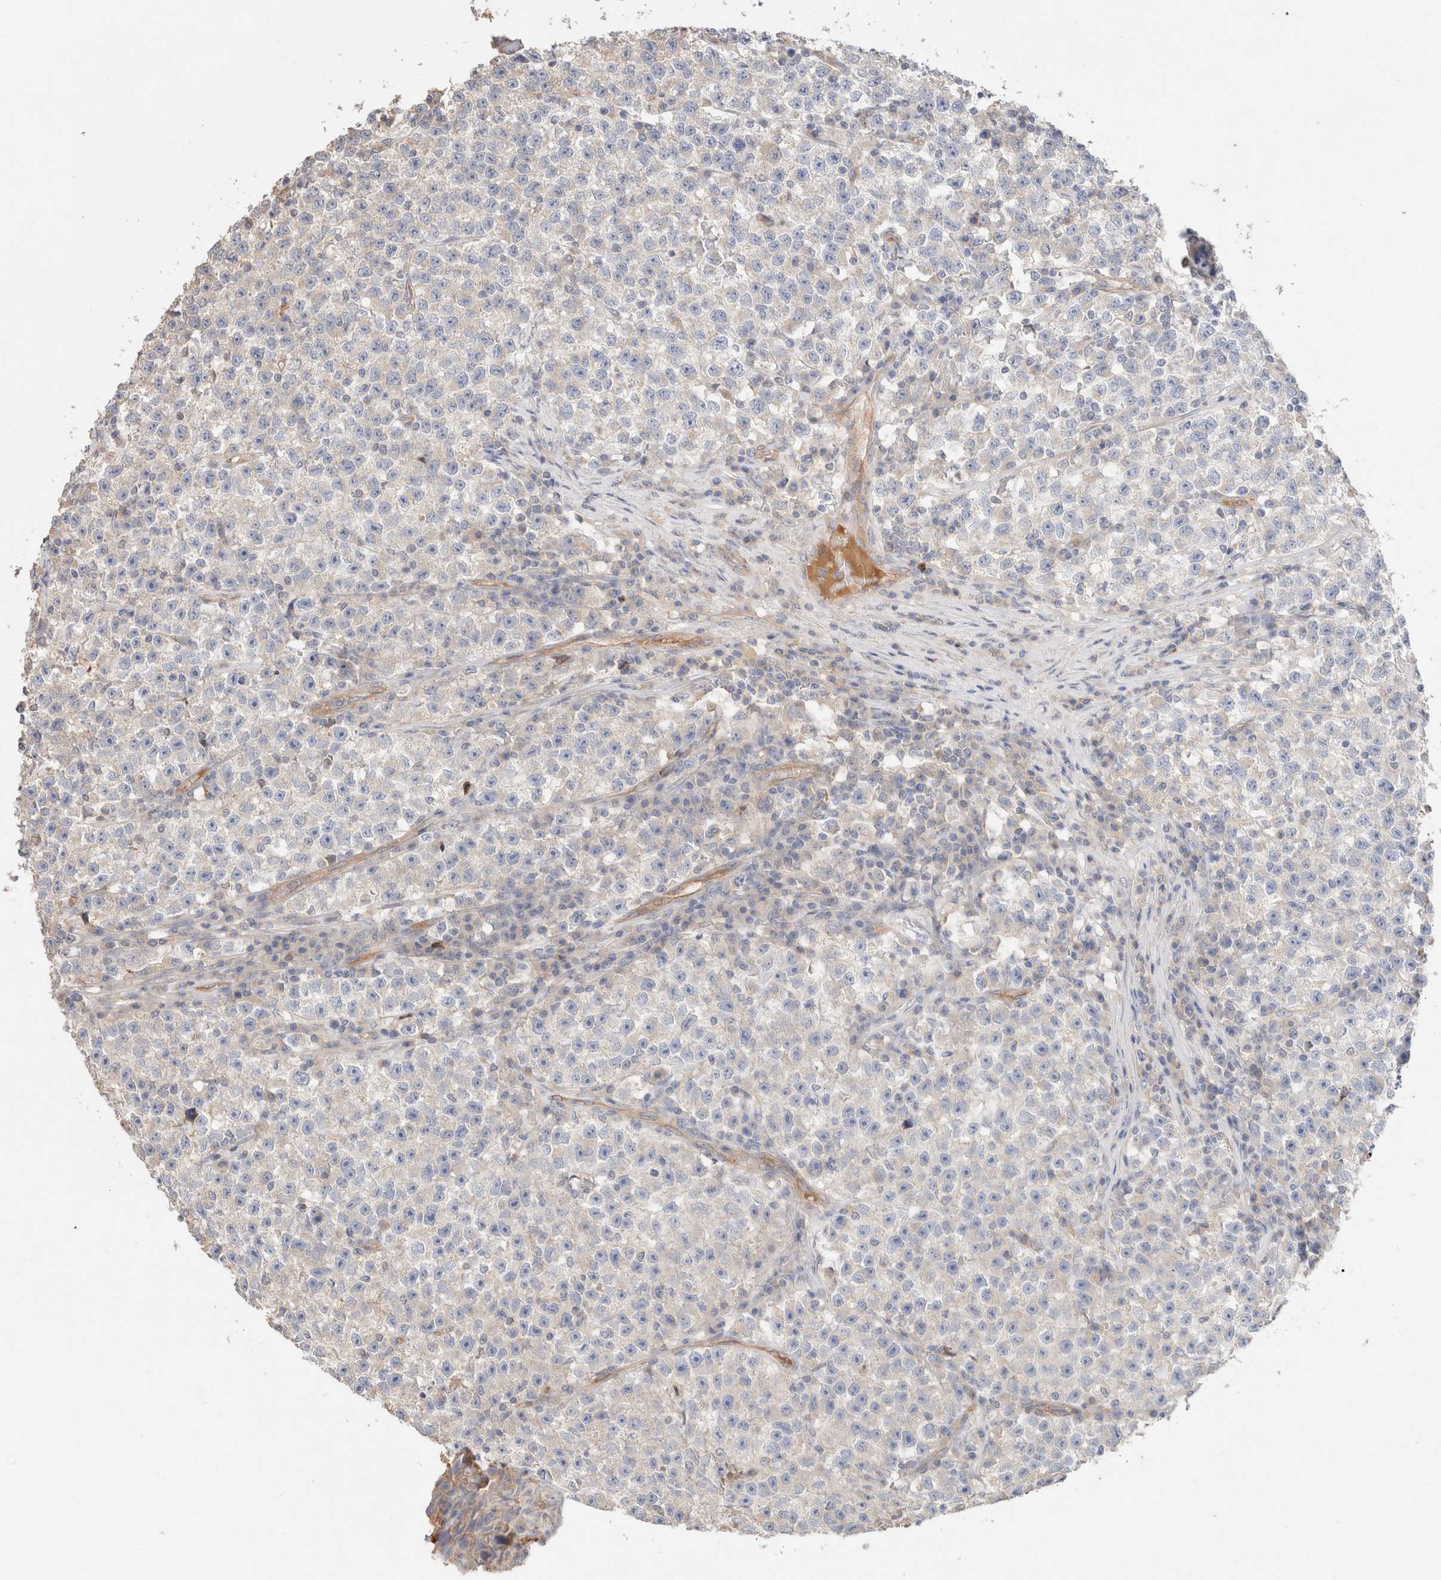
{"staining": {"intensity": "negative", "quantity": "none", "location": "none"}, "tissue": "testis cancer", "cell_type": "Tumor cells", "image_type": "cancer", "snomed": [{"axis": "morphology", "description": "Seminoma, NOS"}, {"axis": "topography", "description": "Testis"}], "caption": "IHC photomicrograph of neoplastic tissue: human testis cancer (seminoma) stained with DAB shows no significant protein expression in tumor cells. (Stains: DAB (3,3'-diaminobenzidine) immunohistochemistry (IHC) with hematoxylin counter stain, Microscopy: brightfield microscopy at high magnification).", "gene": "PROS1", "patient": {"sex": "male", "age": 22}}